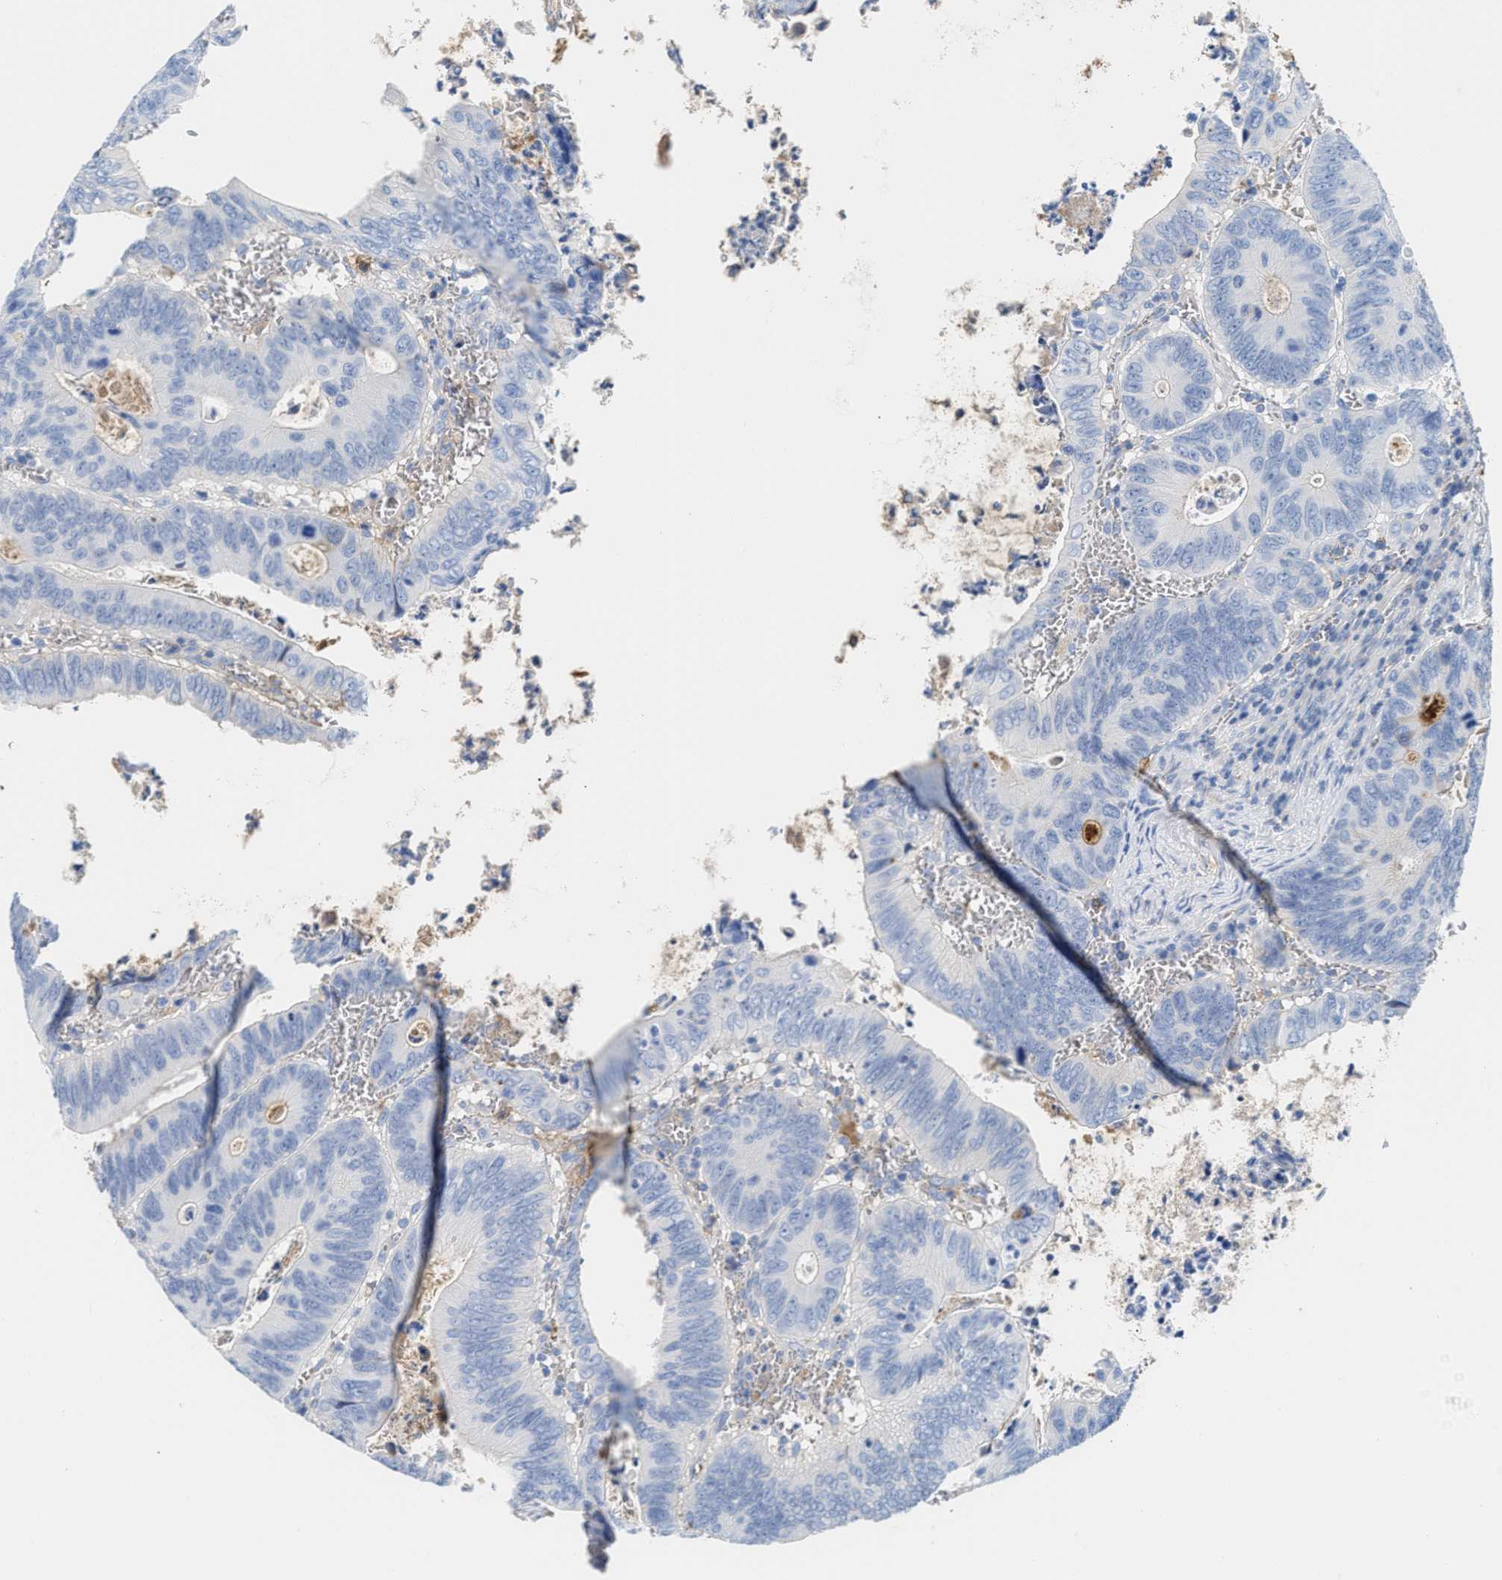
{"staining": {"intensity": "negative", "quantity": "none", "location": "none"}, "tissue": "colorectal cancer", "cell_type": "Tumor cells", "image_type": "cancer", "snomed": [{"axis": "morphology", "description": "Inflammation, NOS"}, {"axis": "morphology", "description": "Adenocarcinoma, NOS"}, {"axis": "topography", "description": "Colon"}], "caption": "Tumor cells show no significant protein positivity in colorectal cancer (adenocarcinoma). Brightfield microscopy of immunohistochemistry (IHC) stained with DAB (3,3'-diaminobenzidine) (brown) and hematoxylin (blue), captured at high magnification.", "gene": "GC", "patient": {"sex": "male", "age": 72}}